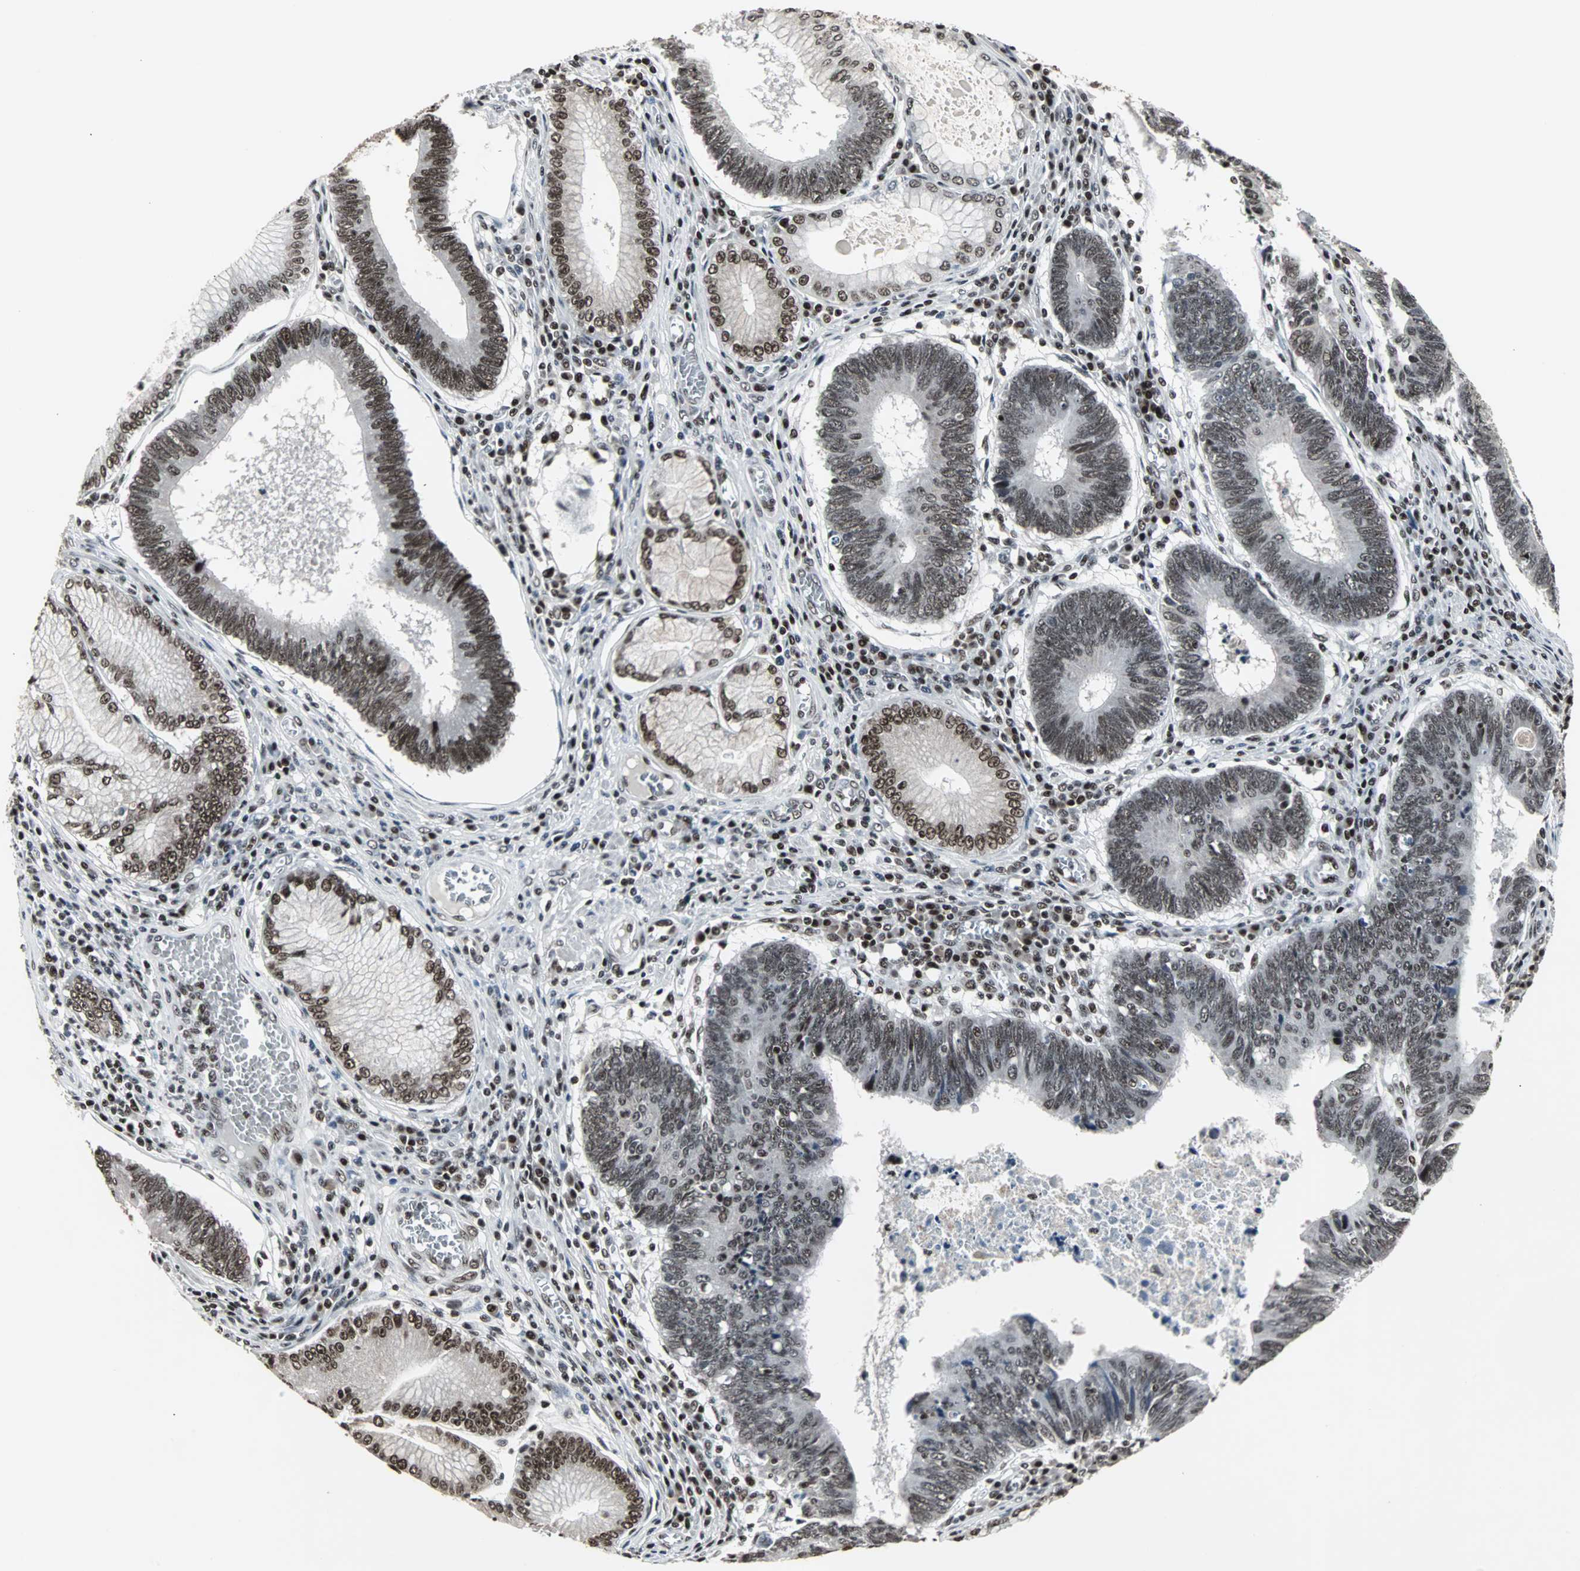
{"staining": {"intensity": "moderate", "quantity": ">75%", "location": "nuclear"}, "tissue": "stomach cancer", "cell_type": "Tumor cells", "image_type": "cancer", "snomed": [{"axis": "morphology", "description": "Adenocarcinoma, NOS"}, {"axis": "topography", "description": "Stomach"}], "caption": "Immunohistochemistry of stomach cancer displays medium levels of moderate nuclear positivity in about >75% of tumor cells.", "gene": "PNKP", "patient": {"sex": "male", "age": 59}}